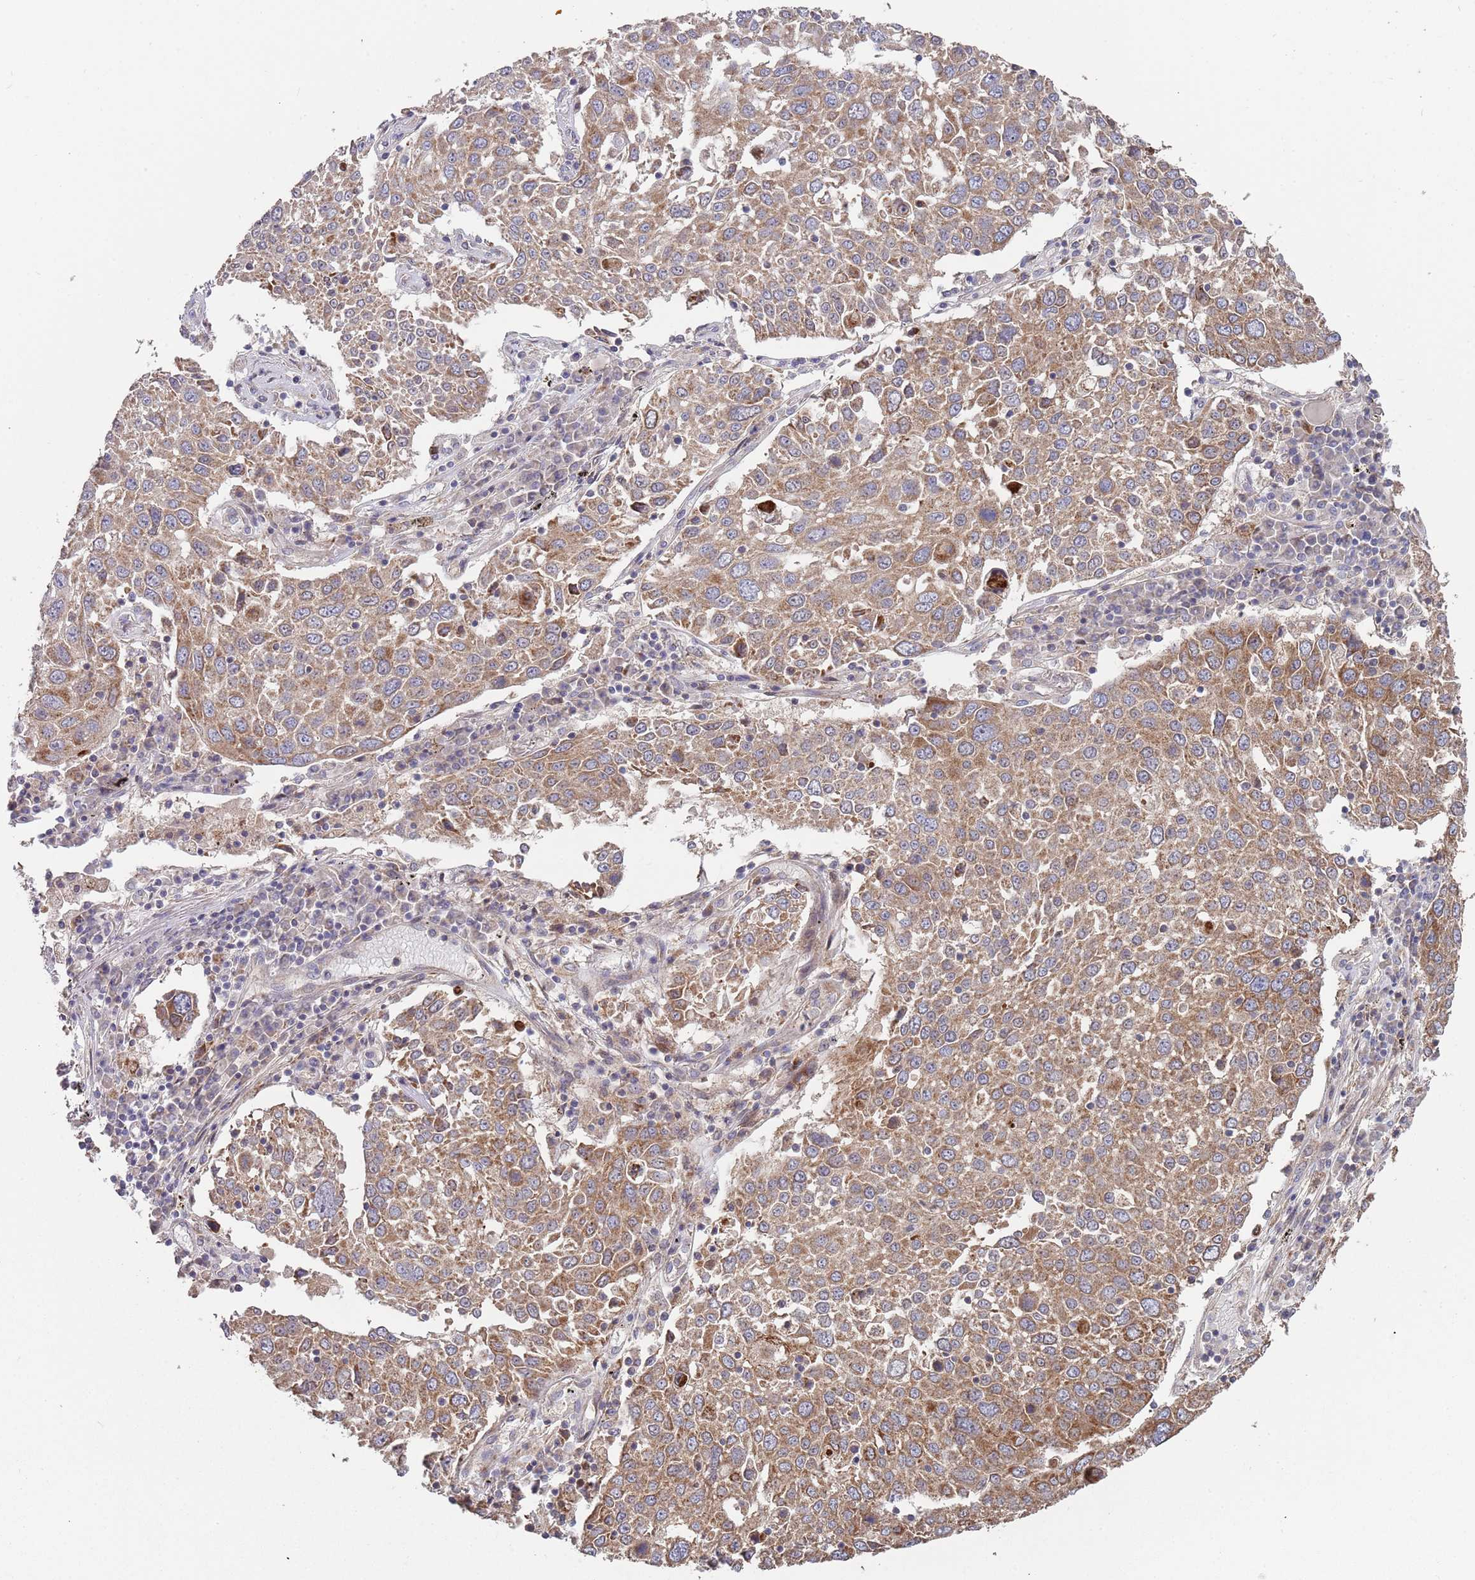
{"staining": {"intensity": "moderate", "quantity": ">75%", "location": "cytoplasmic/membranous"}, "tissue": "lung cancer", "cell_type": "Tumor cells", "image_type": "cancer", "snomed": [{"axis": "morphology", "description": "Squamous cell carcinoma, NOS"}, {"axis": "topography", "description": "Lung"}], "caption": "There is medium levels of moderate cytoplasmic/membranous positivity in tumor cells of lung cancer (squamous cell carcinoma), as demonstrated by immunohistochemical staining (brown color).", "gene": "ABCC10", "patient": {"sex": "male", "age": 65}}